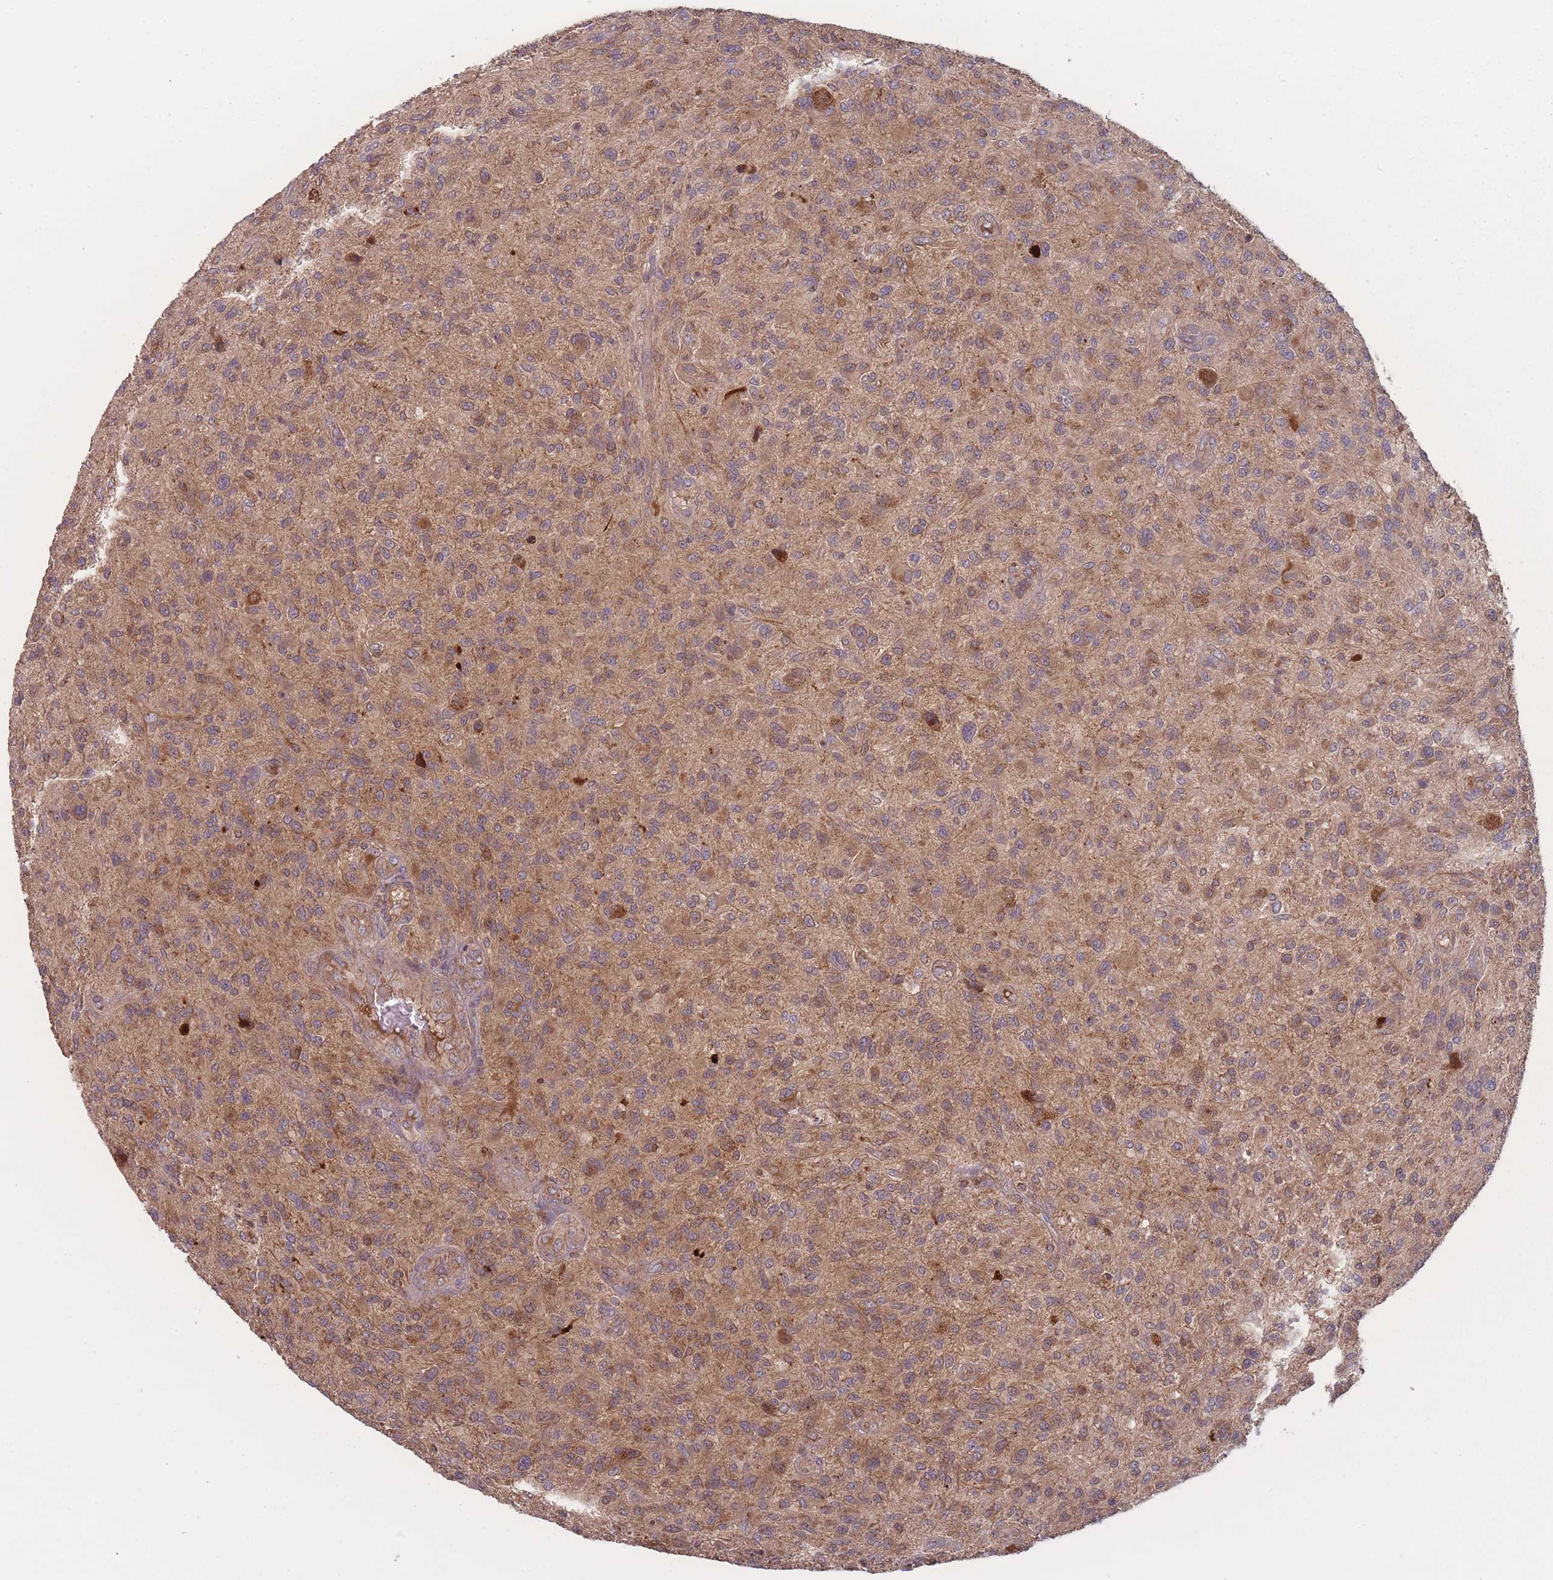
{"staining": {"intensity": "moderate", "quantity": ">75%", "location": "cytoplasmic/membranous"}, "tissue": "glioma", "cell_type": "Tumor cells", "image_type": "cancer", "snomed": [{"axis": "morphology", "description": "Glioma, malignant, High grade"}, {"axis": "topography", "description": "Brain"}], "caption": "The photomicrograph demonstrates immunohistochemical staining of glioma. There is moderate cytoplasmic/membranous expression is identified in about >75% of tumor cells. (brown staining indicates protein expression, while blue staining denotes nuclei).", "gene": "ATP5MG", "patient": {"sex": "male", "age": 47}}